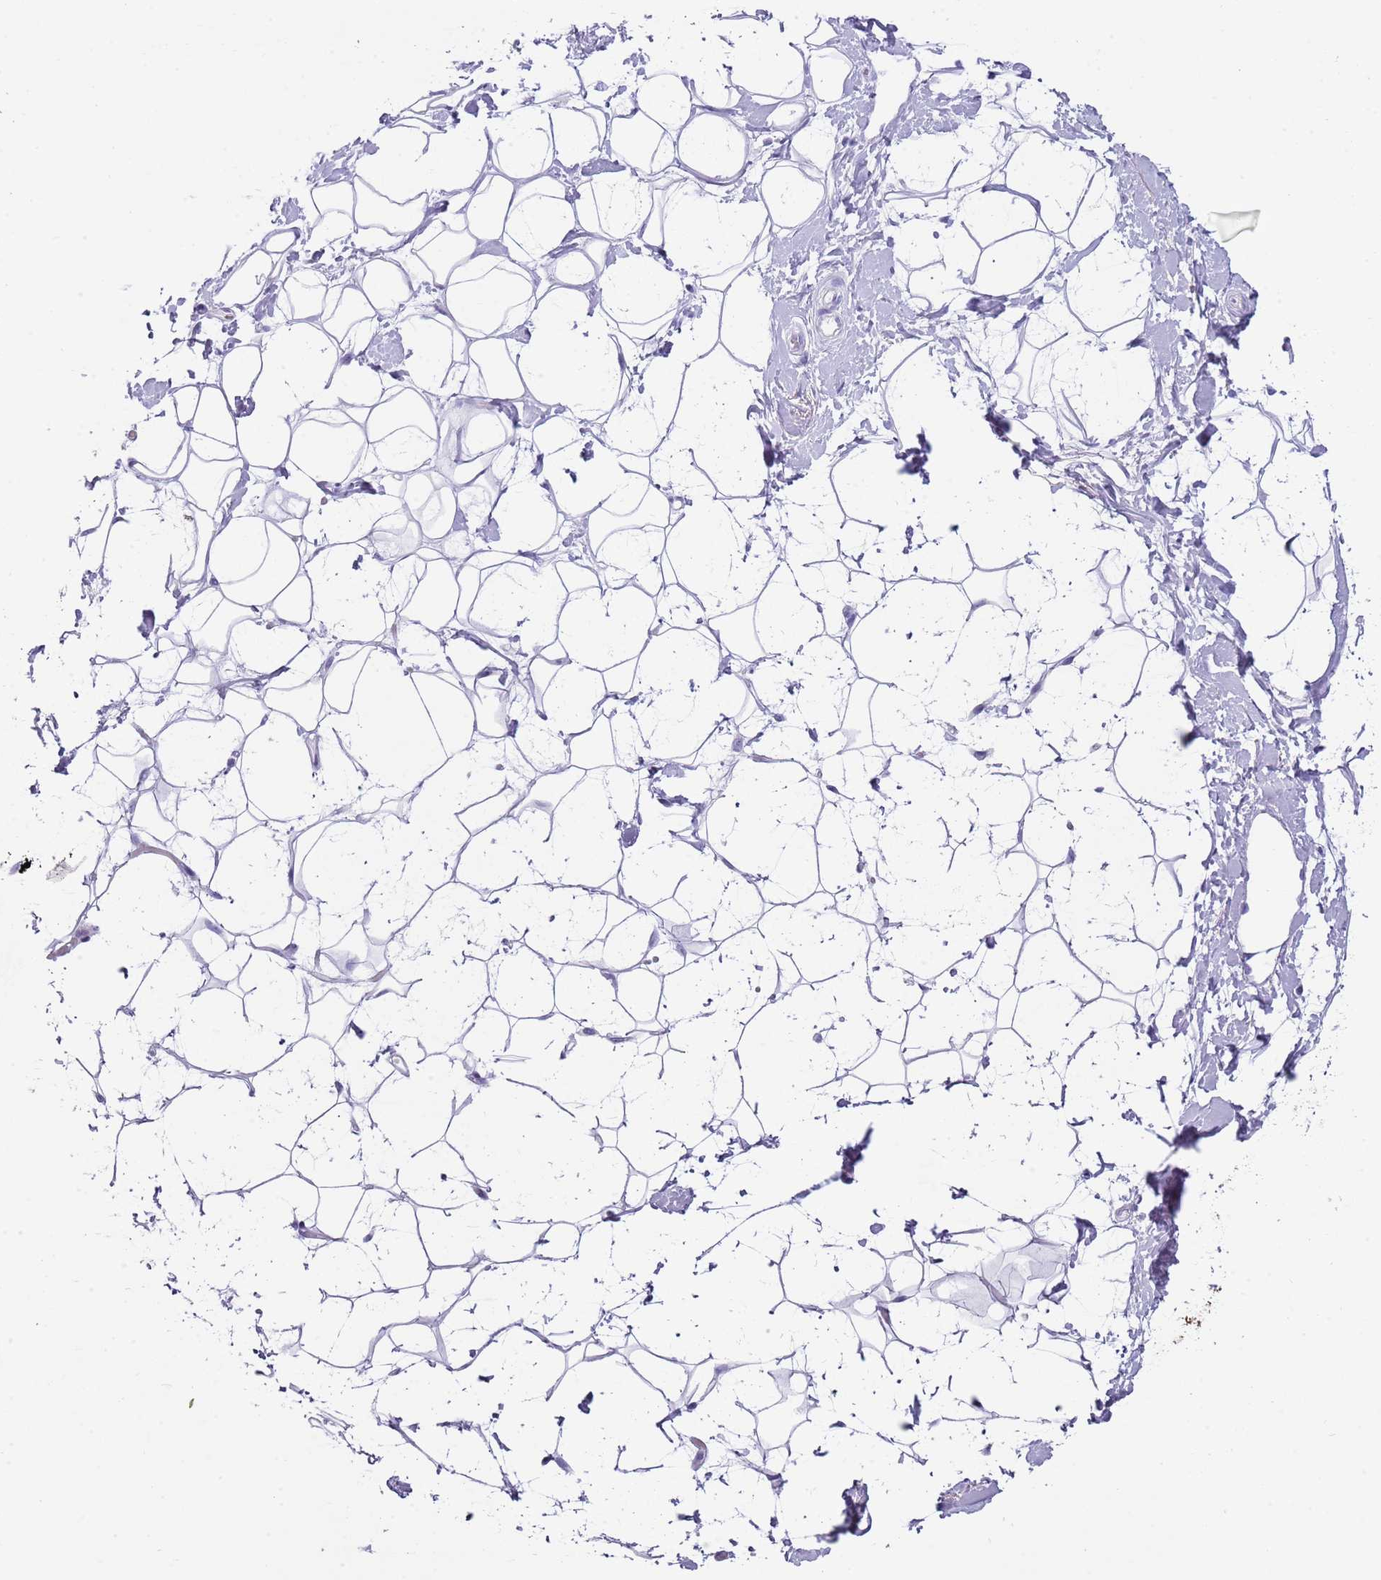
{"staining": {"intensity": "negative", "quantity": "none", "location": "none"}, "tissue": "adipose tissue", "cell_type": "Adipocytes", "image_type": "normal", "snomed": [{"axis": "morphology", "description": "Normal tissue, NOS"}, {"axis": "topography", "description": "Breast"}], "caption": "Adipose tissue was stained to show a protein in brown. There is no significant expression in adipocytes. (Stains: DAB (3,3'-diaminobenzidine) IHC with hematoxylin counter stain, Microscopy: brightfield microscopy at high magnification).", "gene": "ENSG00000271254", "patient": {"sex": "female", "age": 26}}